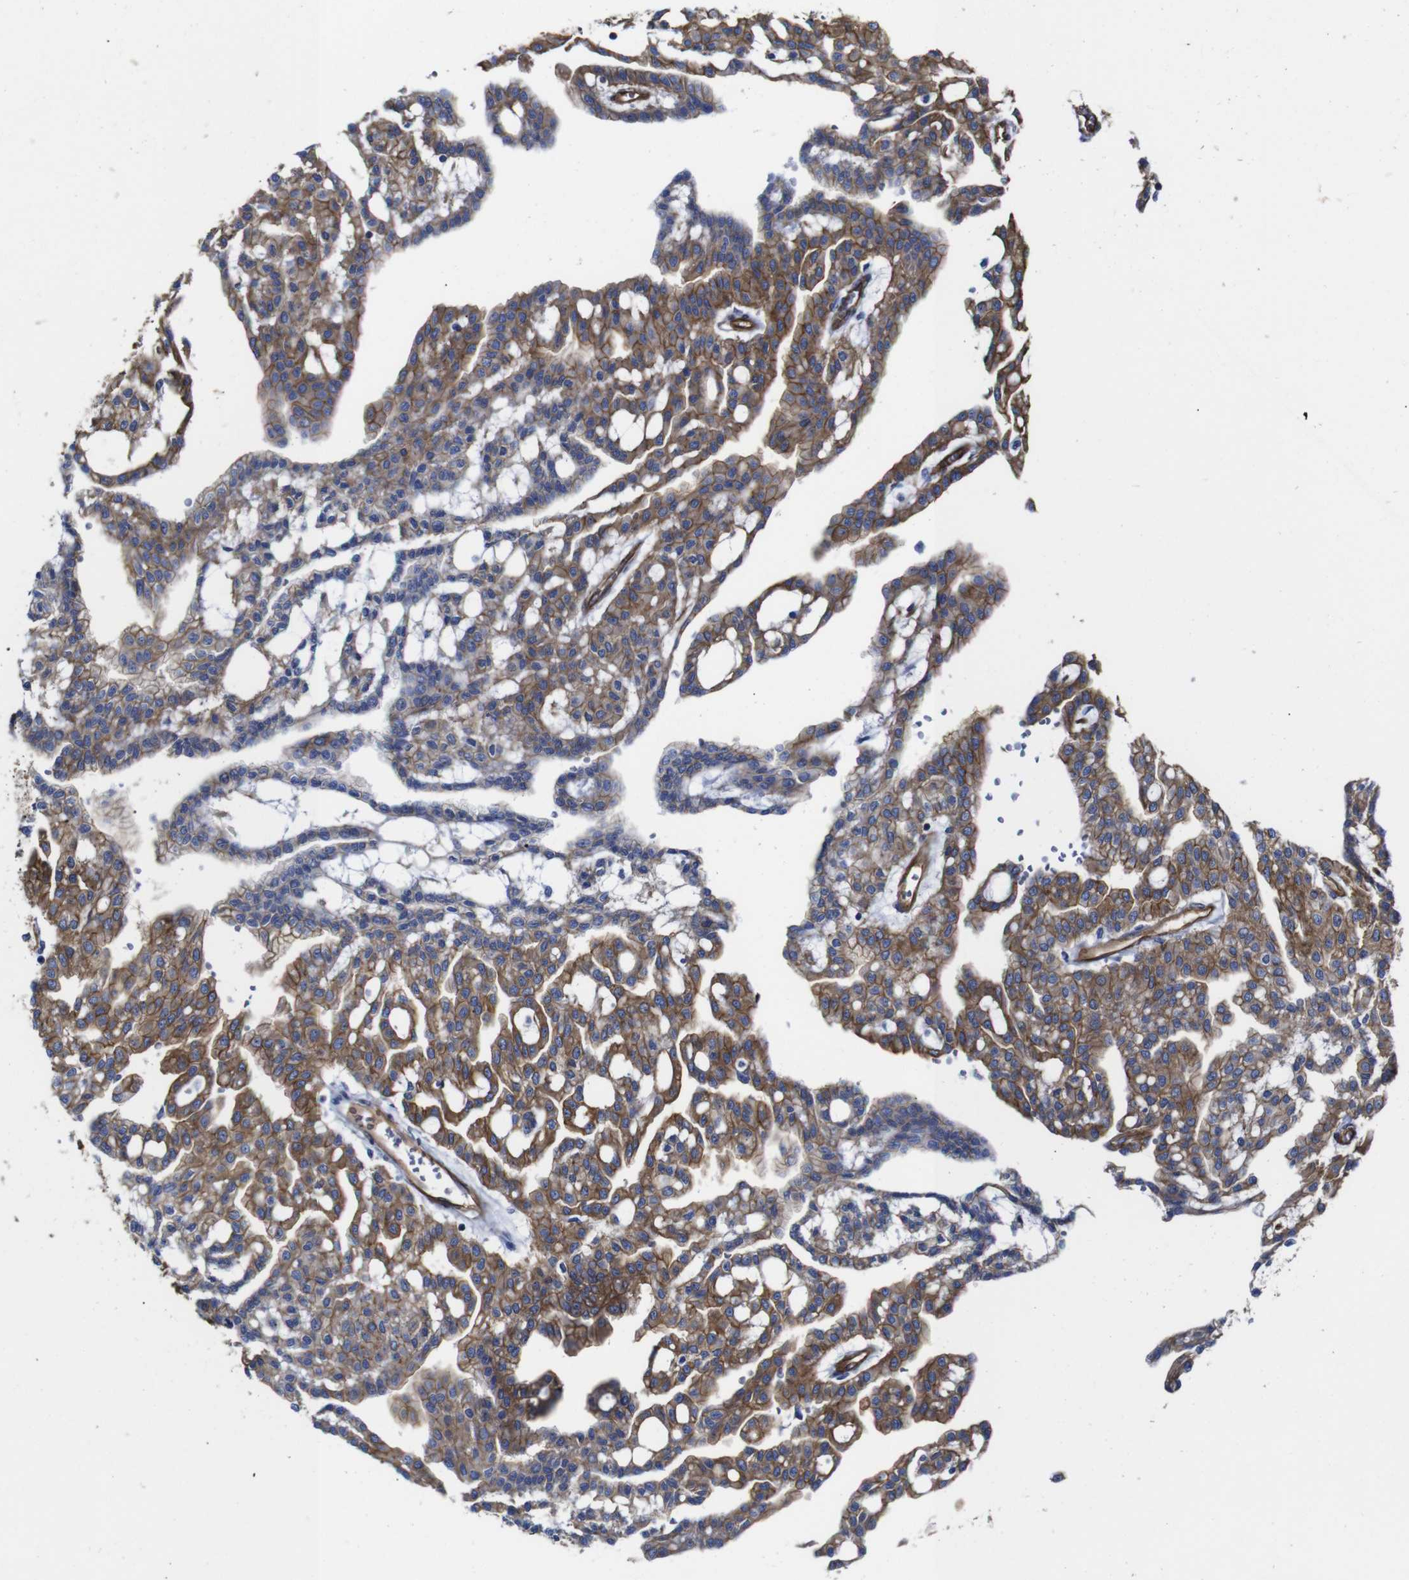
{"staining": {"intensity": "moderate", "quantity": ">75%", "location": "cytoplasmic/membranous"}, "tissue": "renal cancer", "cell_type": "Tumor cells", "image_type": "cancer", "snomed": [{"axis": "morphology", "description": "Adenocarcinoma, NOS"}, {"axis": "topography", "description": "Kidney"}], "caption": "Brown immunohistochemical staining in human renal cancer (adenocarcinoma) shows moderate cytoplasmic/membranous positivity in approximately >75% of tumor cells.", "gene": "SPTBN1", "patient": {"sex": "male", "age": 63}}